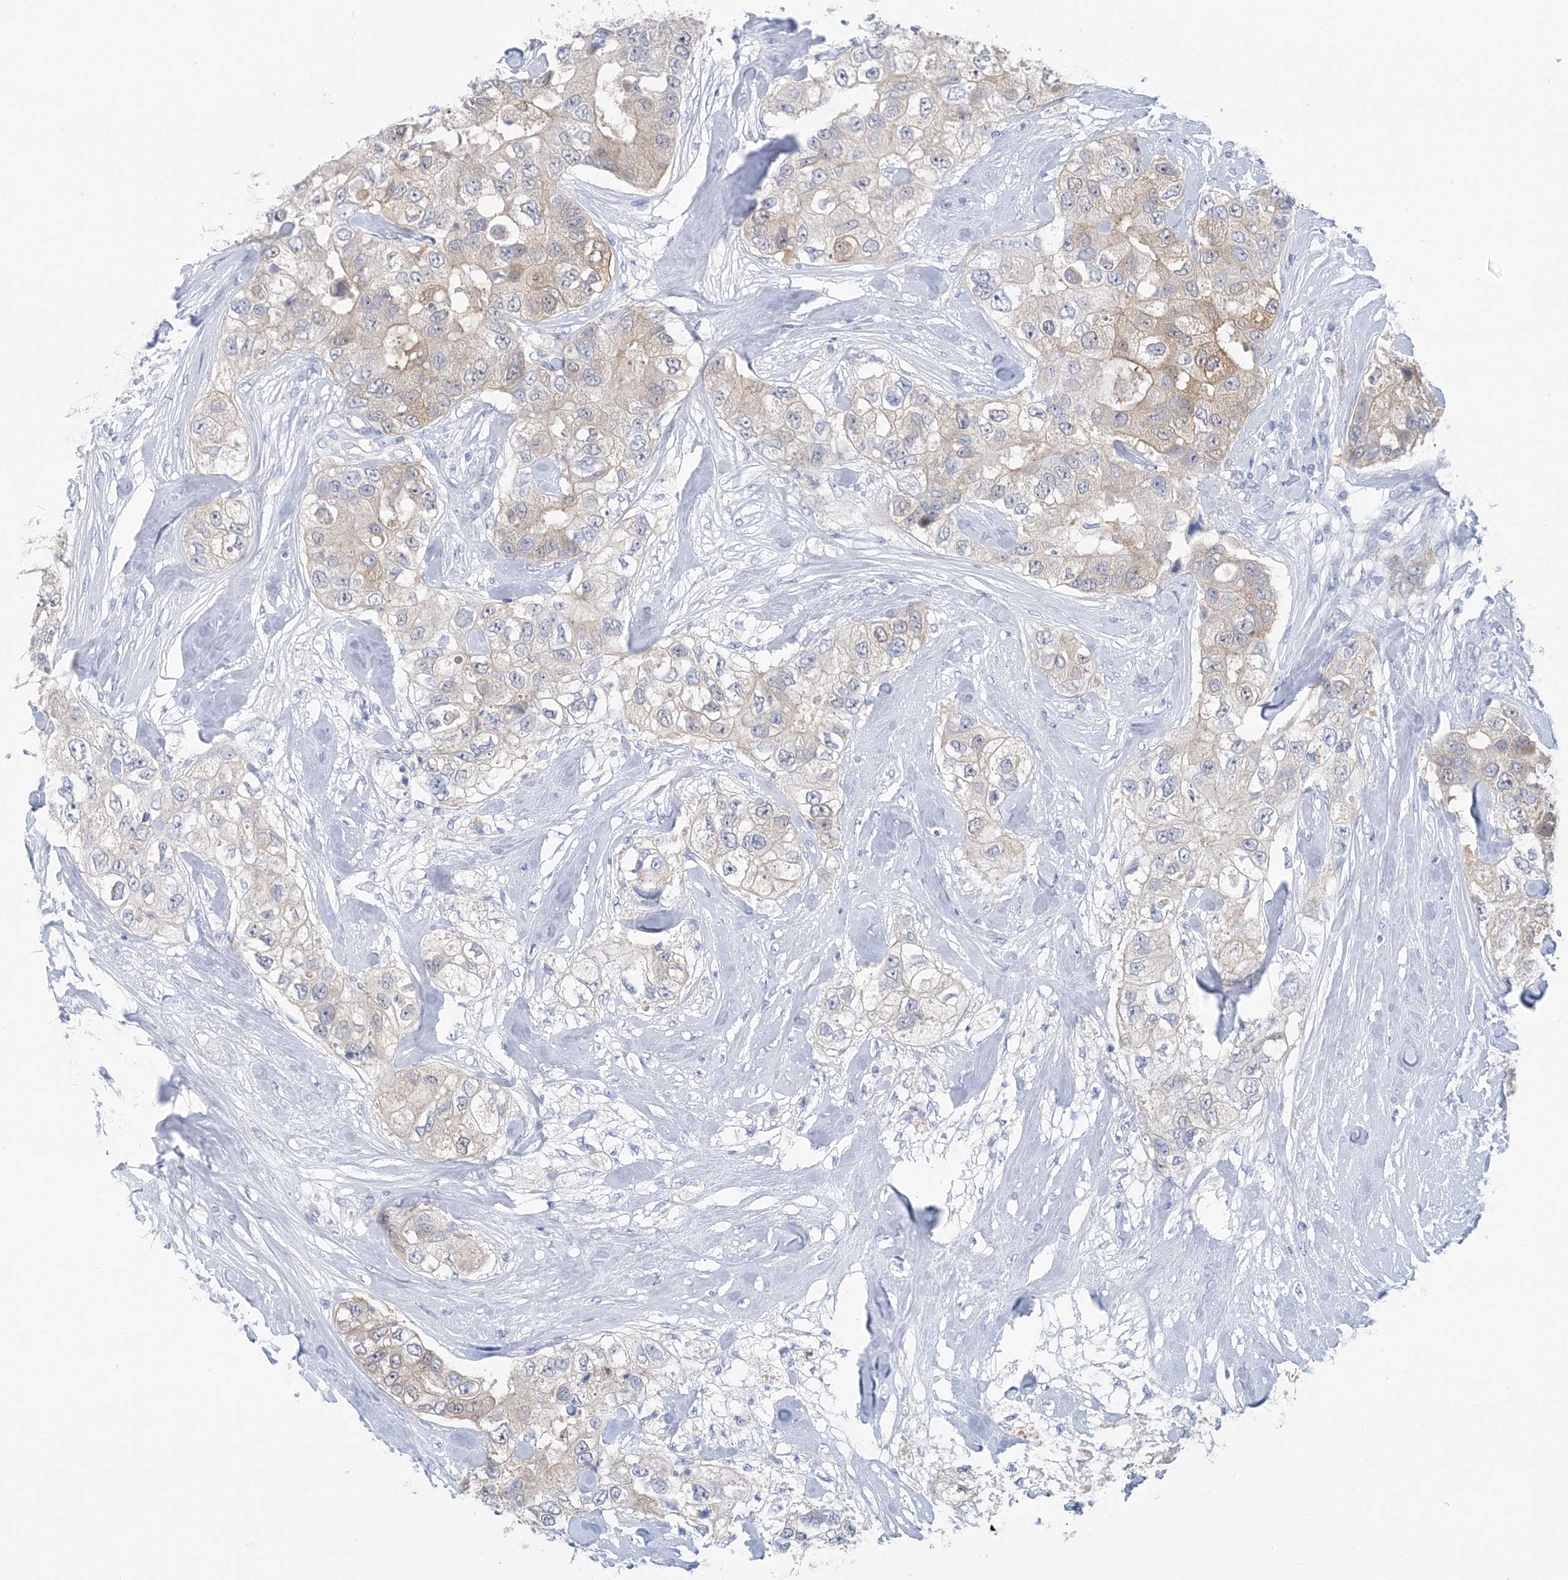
{"staining": {"intensity": "weak", "quantity": "<25%", "location": "cytoplasmic/membranous"}, "tissue": "breast cancer", "cell_type": "Tumor cells", "image_type": "cancer", "snomed": [{"axis": "morphology", "description": "Duct carcinoma"}, {"axis": "topography", "description": "Breast"}], "caption": "Immunohistochemistry (IHC) micrograph of neoplastic tissue: breast intraductal carcinoma stained with DAB (3,3'-diaminobenzidine) shows no significant protein positivity in tumor cells.", "gene": "SH3YL1", "patient": {"sex": "female", "age": 62}}